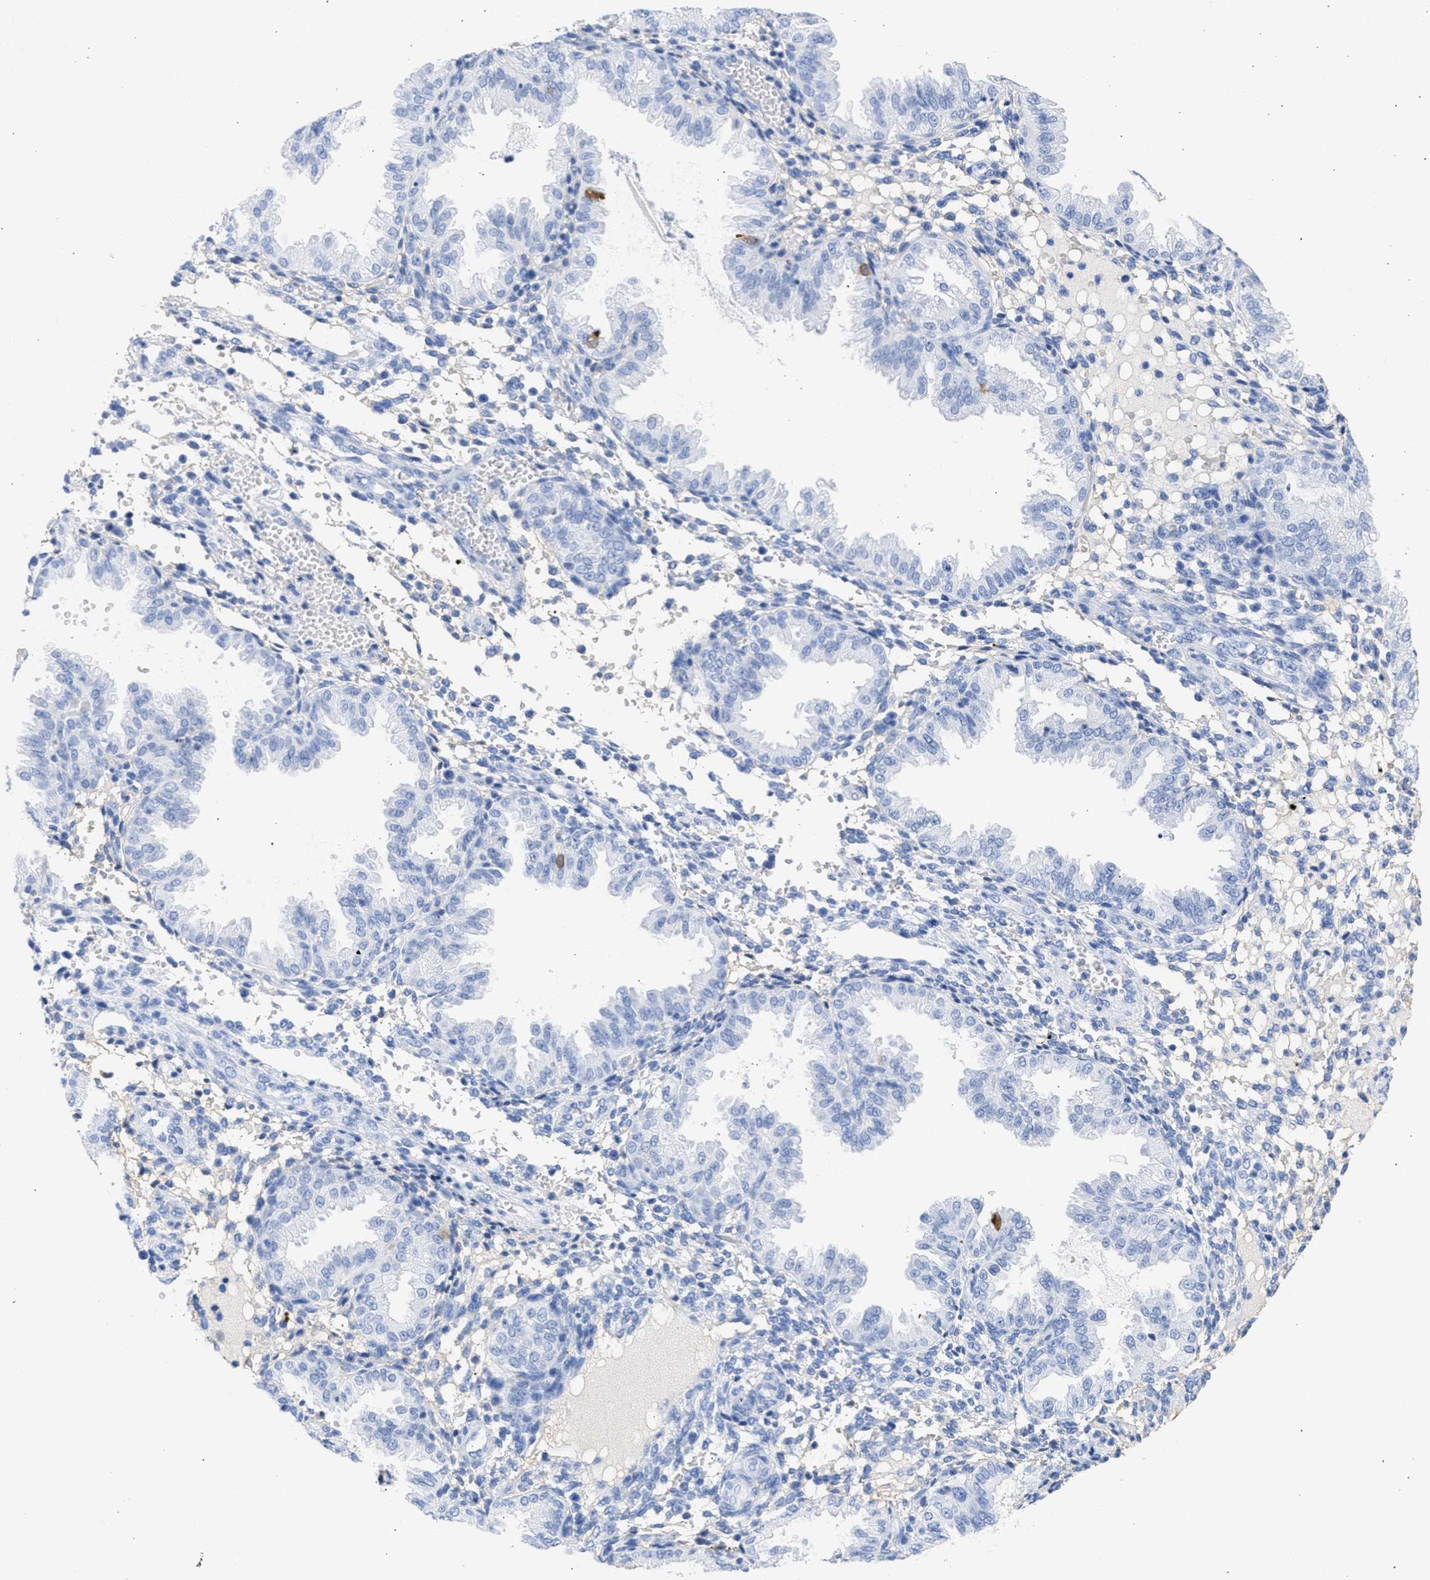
{"staining": {"intensity": "negative", "quantity": "none", "location": "none"}, "tissue": "endometrium", "cell_type": "Cells in endometrial stroma", "image_type": "normal", "snomed": [{"axis": "morphology", "description": "Normal tissue, NOS"}, {"axis": "topography", "description": "Endometrium"}], "caption": "Photomicrograph shows no significant protein expression in cells in endometrial stroma of unremarkable endometrium. Brightfield microscopy of immunohistochemistry stained with DAB (brown) and hematoxylin (blue), captured at high magnification.", "gene": "RSPH1", "patient": {"sex": "female", "age": 33}}